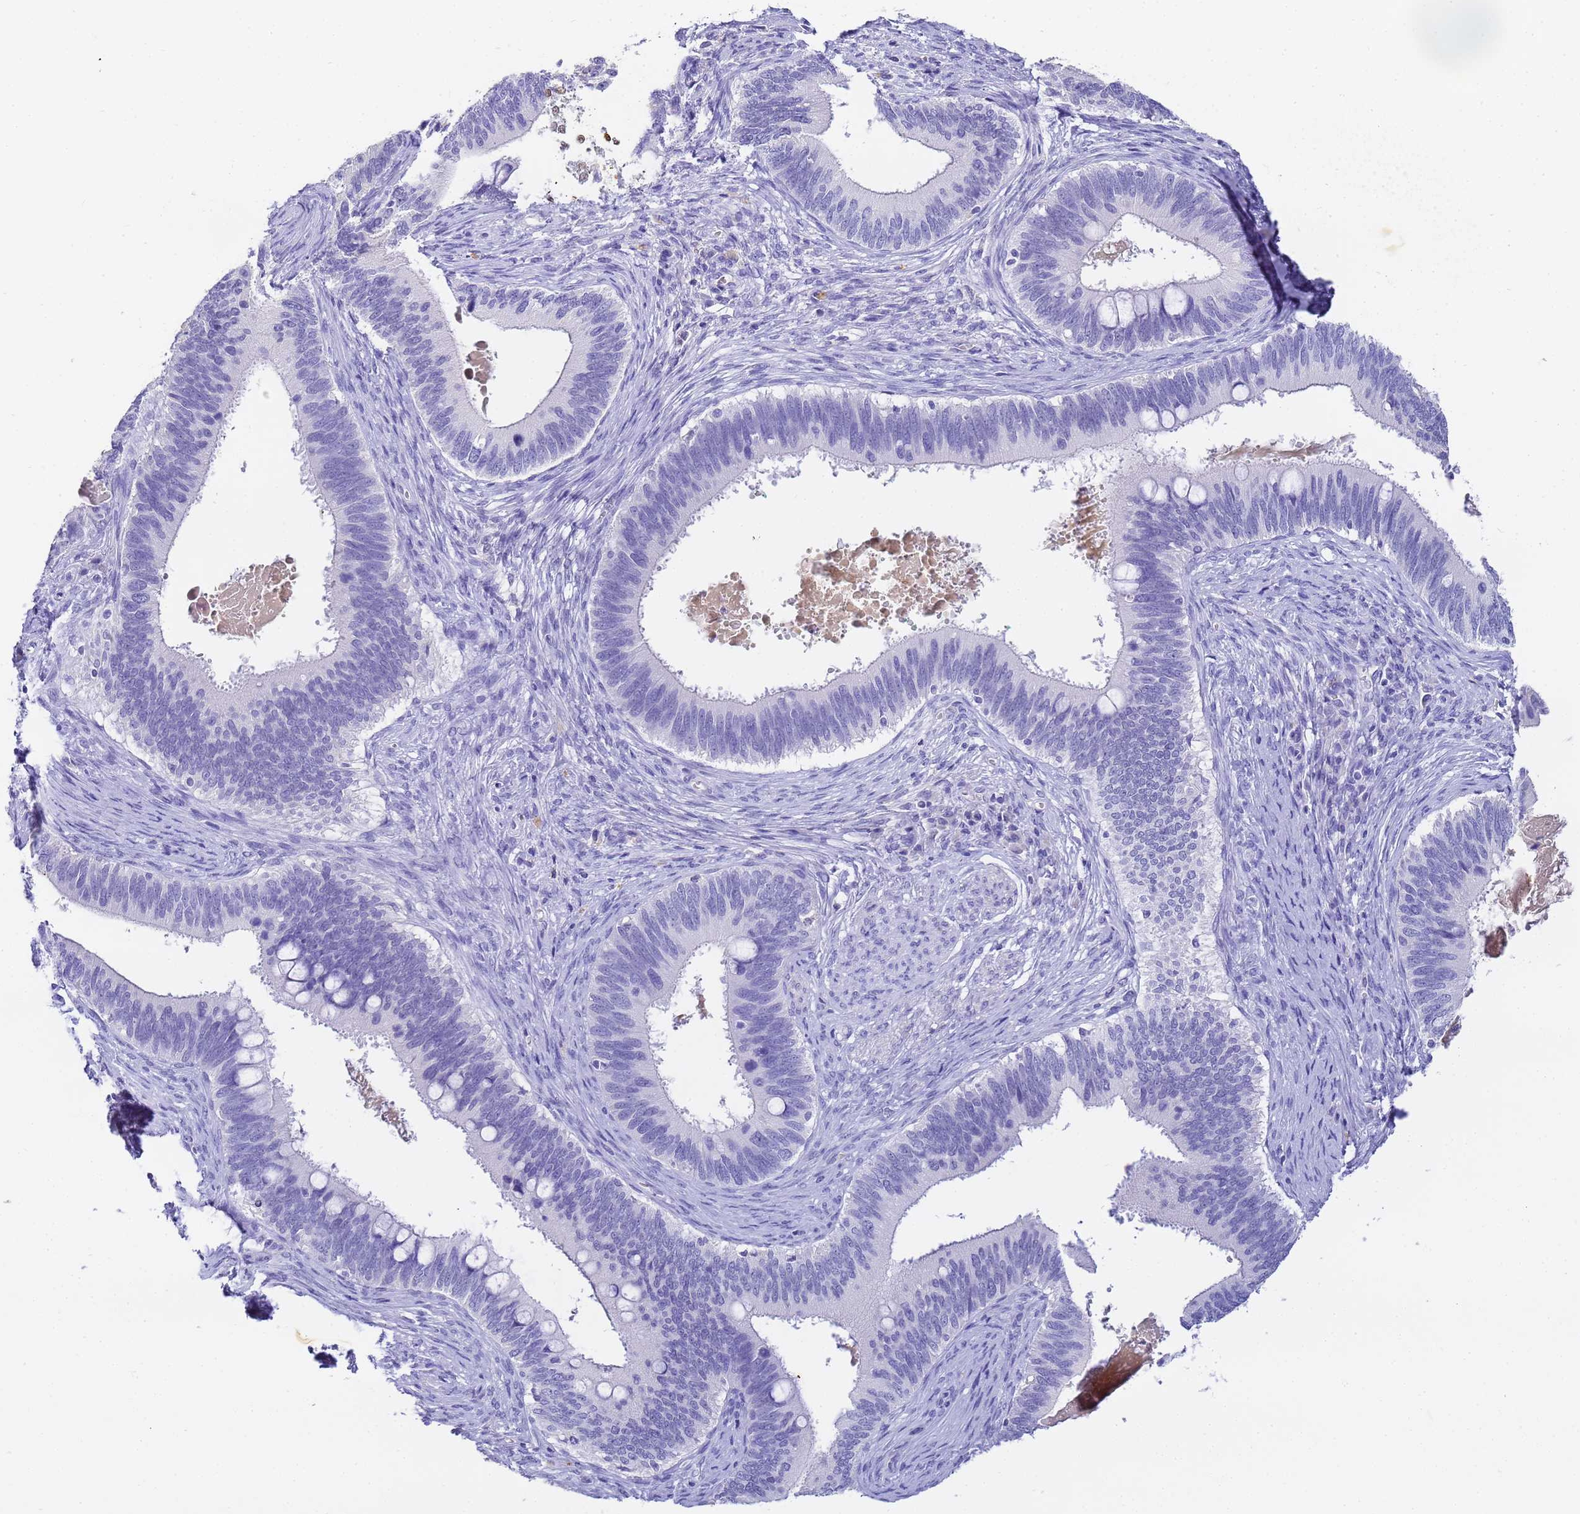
{"staining": {"intensity": "negative", "quantity": "none", "location": "none"}, "tissue": "cervical cancer", "cell_type": "Tumor cells", "image_type": "cancer", "snomed": [{"axis": "morphology", "description": "Adenocarcinoma, NOS"}, {"axis": "topography", "description": "Cervix"}], "caption": "The histopathology image demonstrates no significant staining in tumor cells of adenocarcinoma (cervical). (Brightfield microscopy of DAB immunohistochemistry (IHC) at high magnification).", "gene": "CFHR2", "patient": {"sex": "female", "age": 42}}